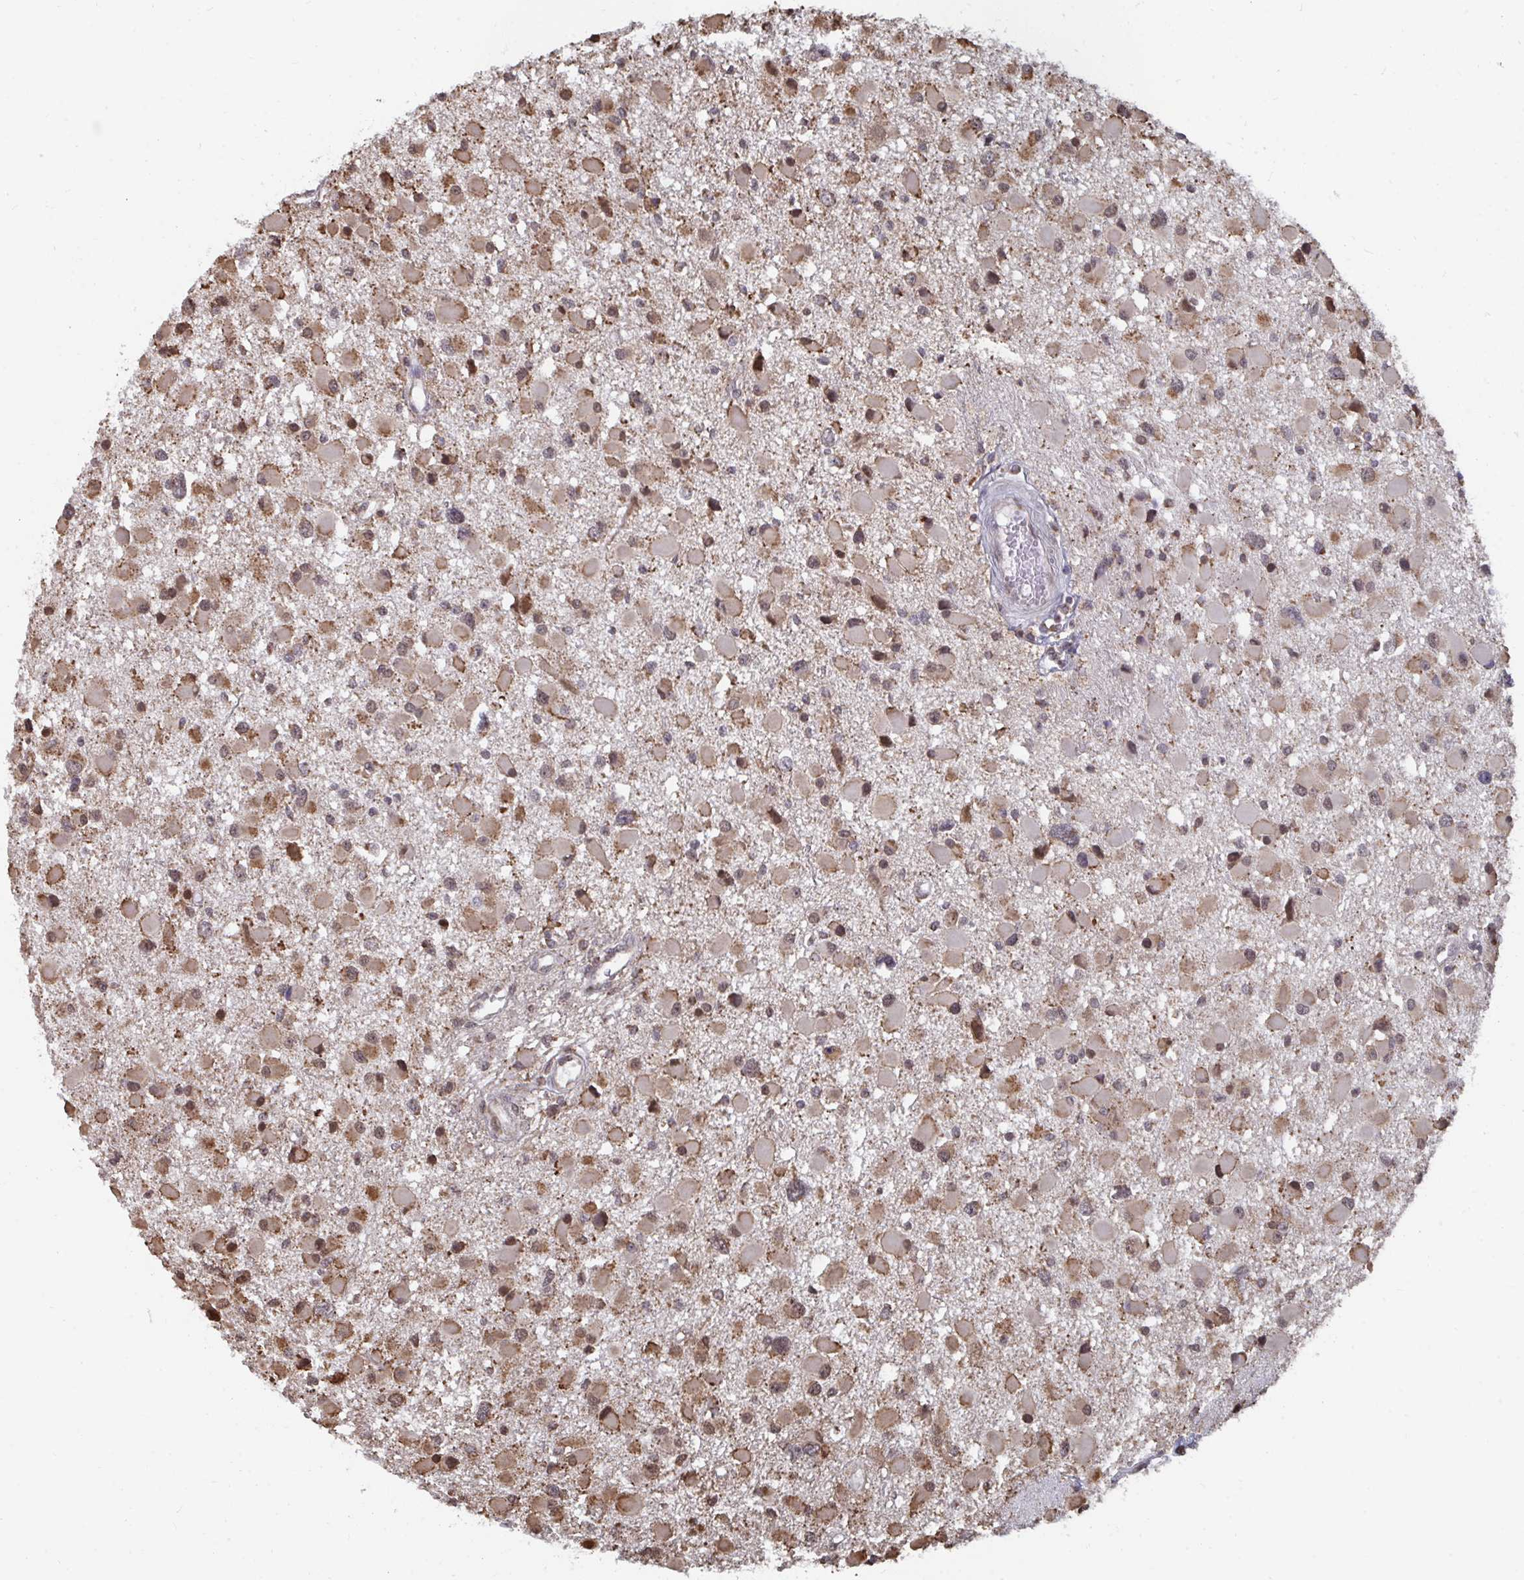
{"staining": {"intensity": "moderate", "quantity": ">75%", "location": "cytoplasmic/membranous"}, "tissue": "glioma", "cell_type": "Tumor cells", "image_type": "cancer", "snomed": [{"axis": "morphology", "description": "Glioma, malignant, High grade"}, {"axis": "topography", "description": "Brain"}], "caption": "Moderate cytoplasmic/membranous protein expression is identified in approximately >75% of tumor cells in glioma.", "gene": "ELAVL1", "patient": {"sex": "male", "age": 54}}